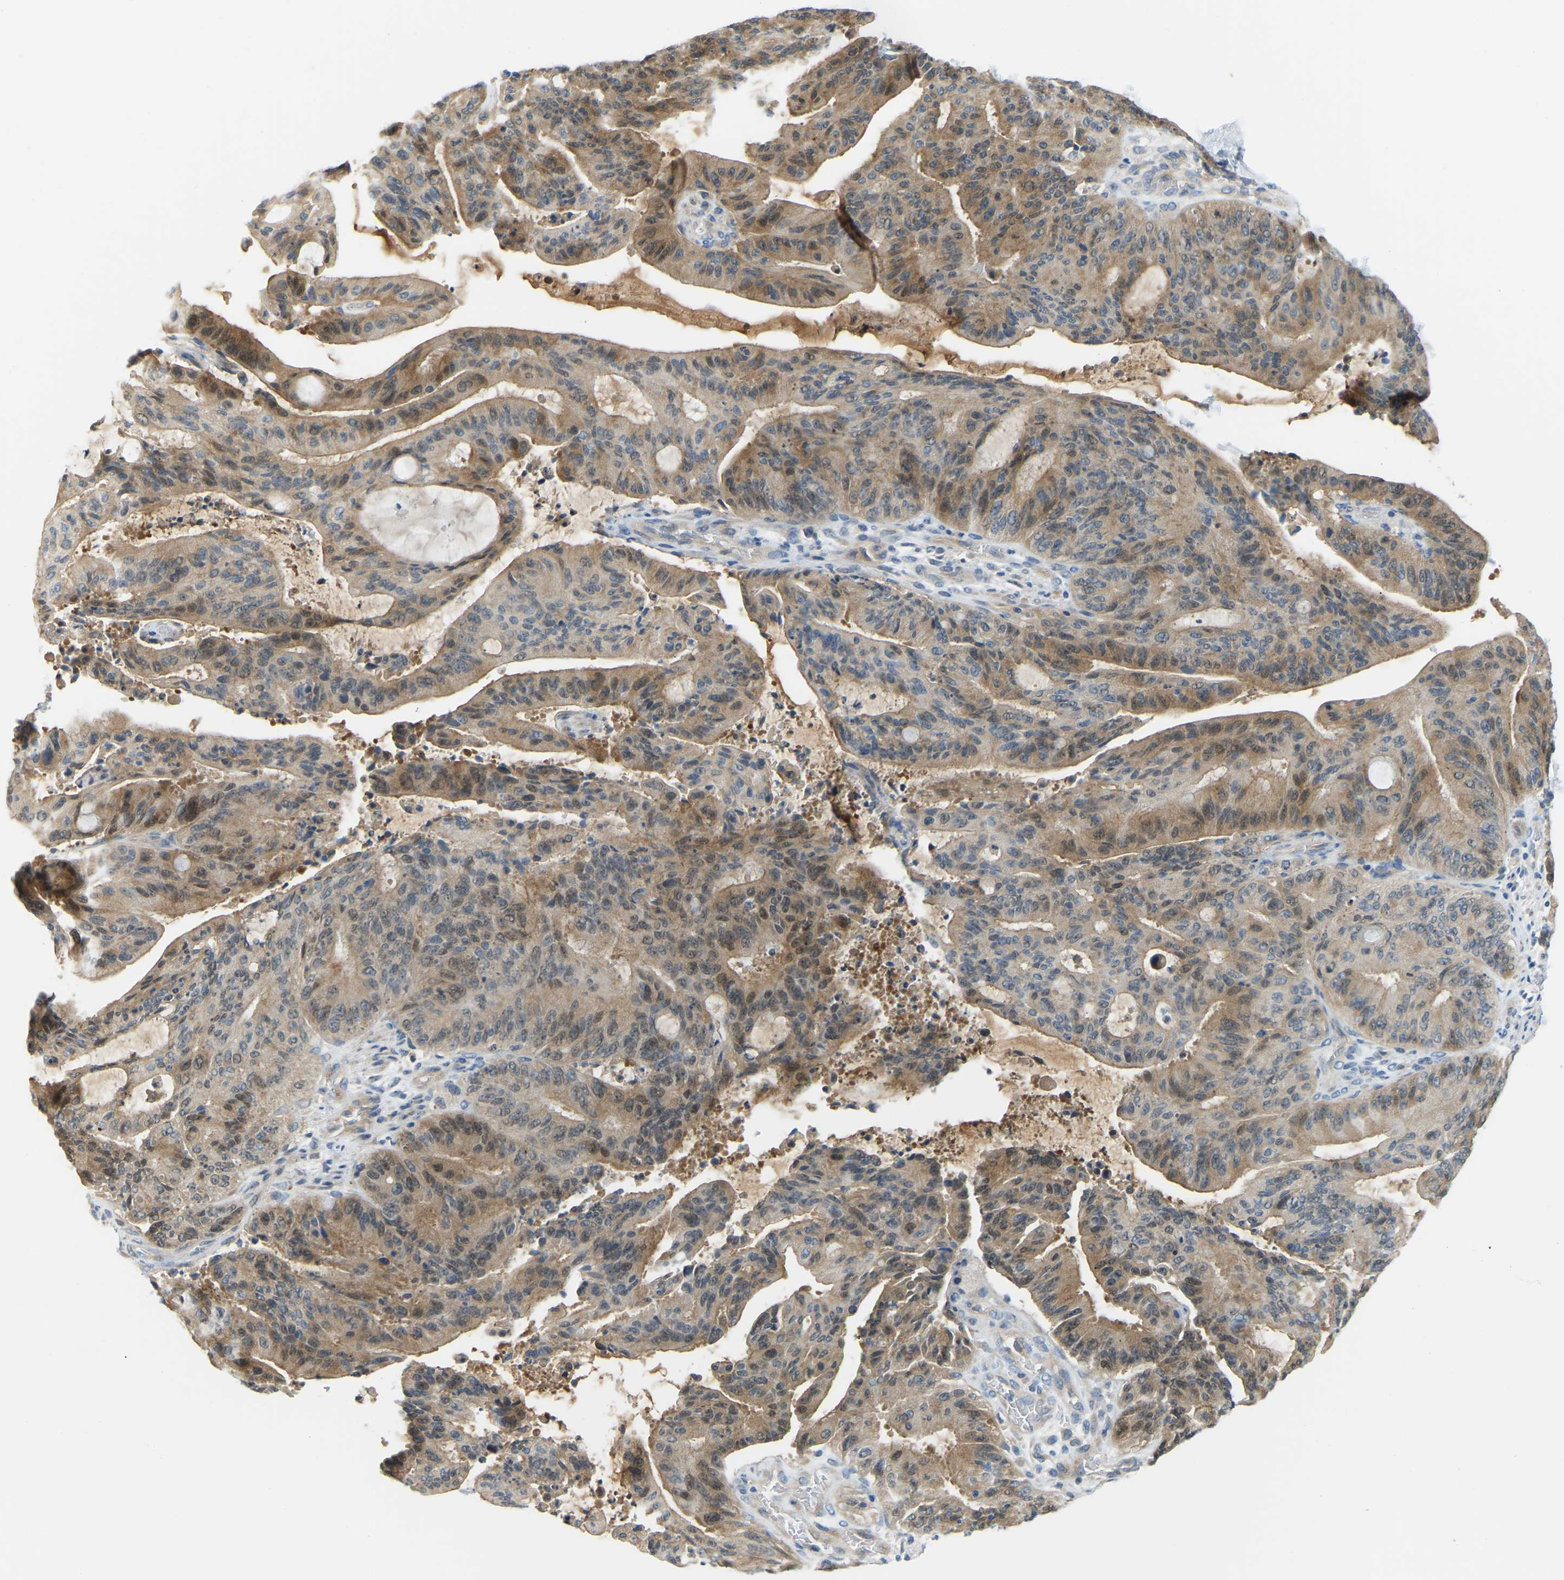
{"staining": {"intensity": "moderate", "quantity": ">75%", "location": "cytoplasmic/membranous"}, "tissue": "liver cancer", "cell_type": "Tumor cells", "image_type": "cancer", "snomed": [{"axis": "morphology", "description": "Normal tissue, NOS"}, {"axis": "morphology", "description": "Cholangiocarcinoma"}, {"axis": "topography", "description": "Liver"}, {"axis": "topography", "description": "Peripheral nerve tissue"}], "caption": "Immunohistochemistry (IHC) of human liver cancer demonstrates medium levels of moderate cytoplasmic/membranous staining in about >75% of tumor cells.", "gene": "NME8", "patient": {"sex": "female", "age": 73}}